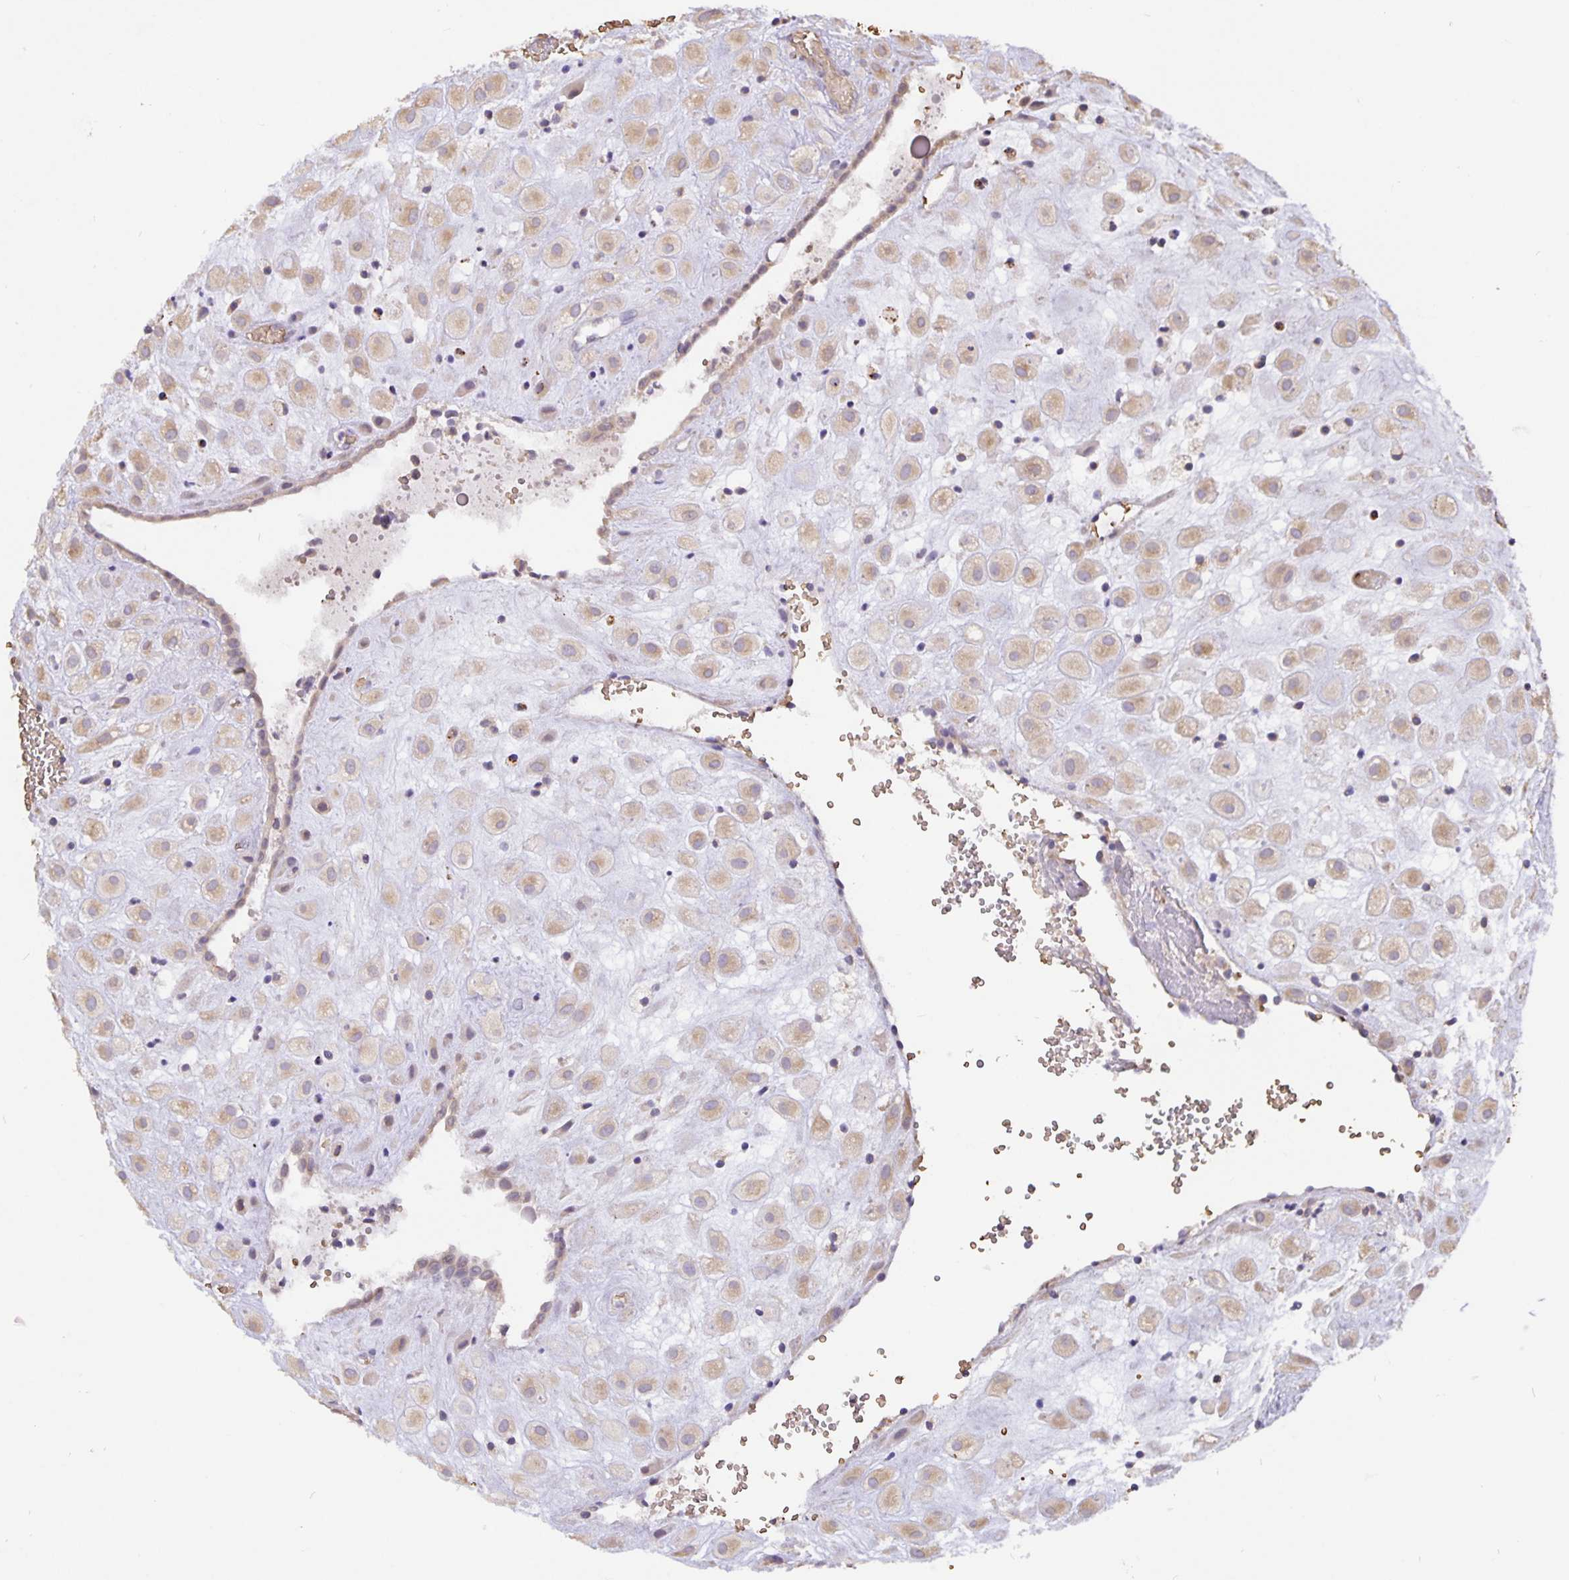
{"staining": {"intensity": "weak", "quantity": ">75%", "location": "cytoplasmic/membranous"}, "tissue": "placenta", "cell_type": "Decidual cells", "image_type": "normal", "snomed": [{"axis": "morphology", "description": "Normal tissue, NOS"}, {"axis": "topography", "description": "Placenta"}], "caption": "Normal placenta demonstrates weak cytoplasmic/membranous positivity in about >75% of decidual cells, visualized by immunohistochemistry. (IHC, brightfield microscopy, high magnification).", "gene": "TMEM71", "patient": {"sex": "female", "age": 24}}